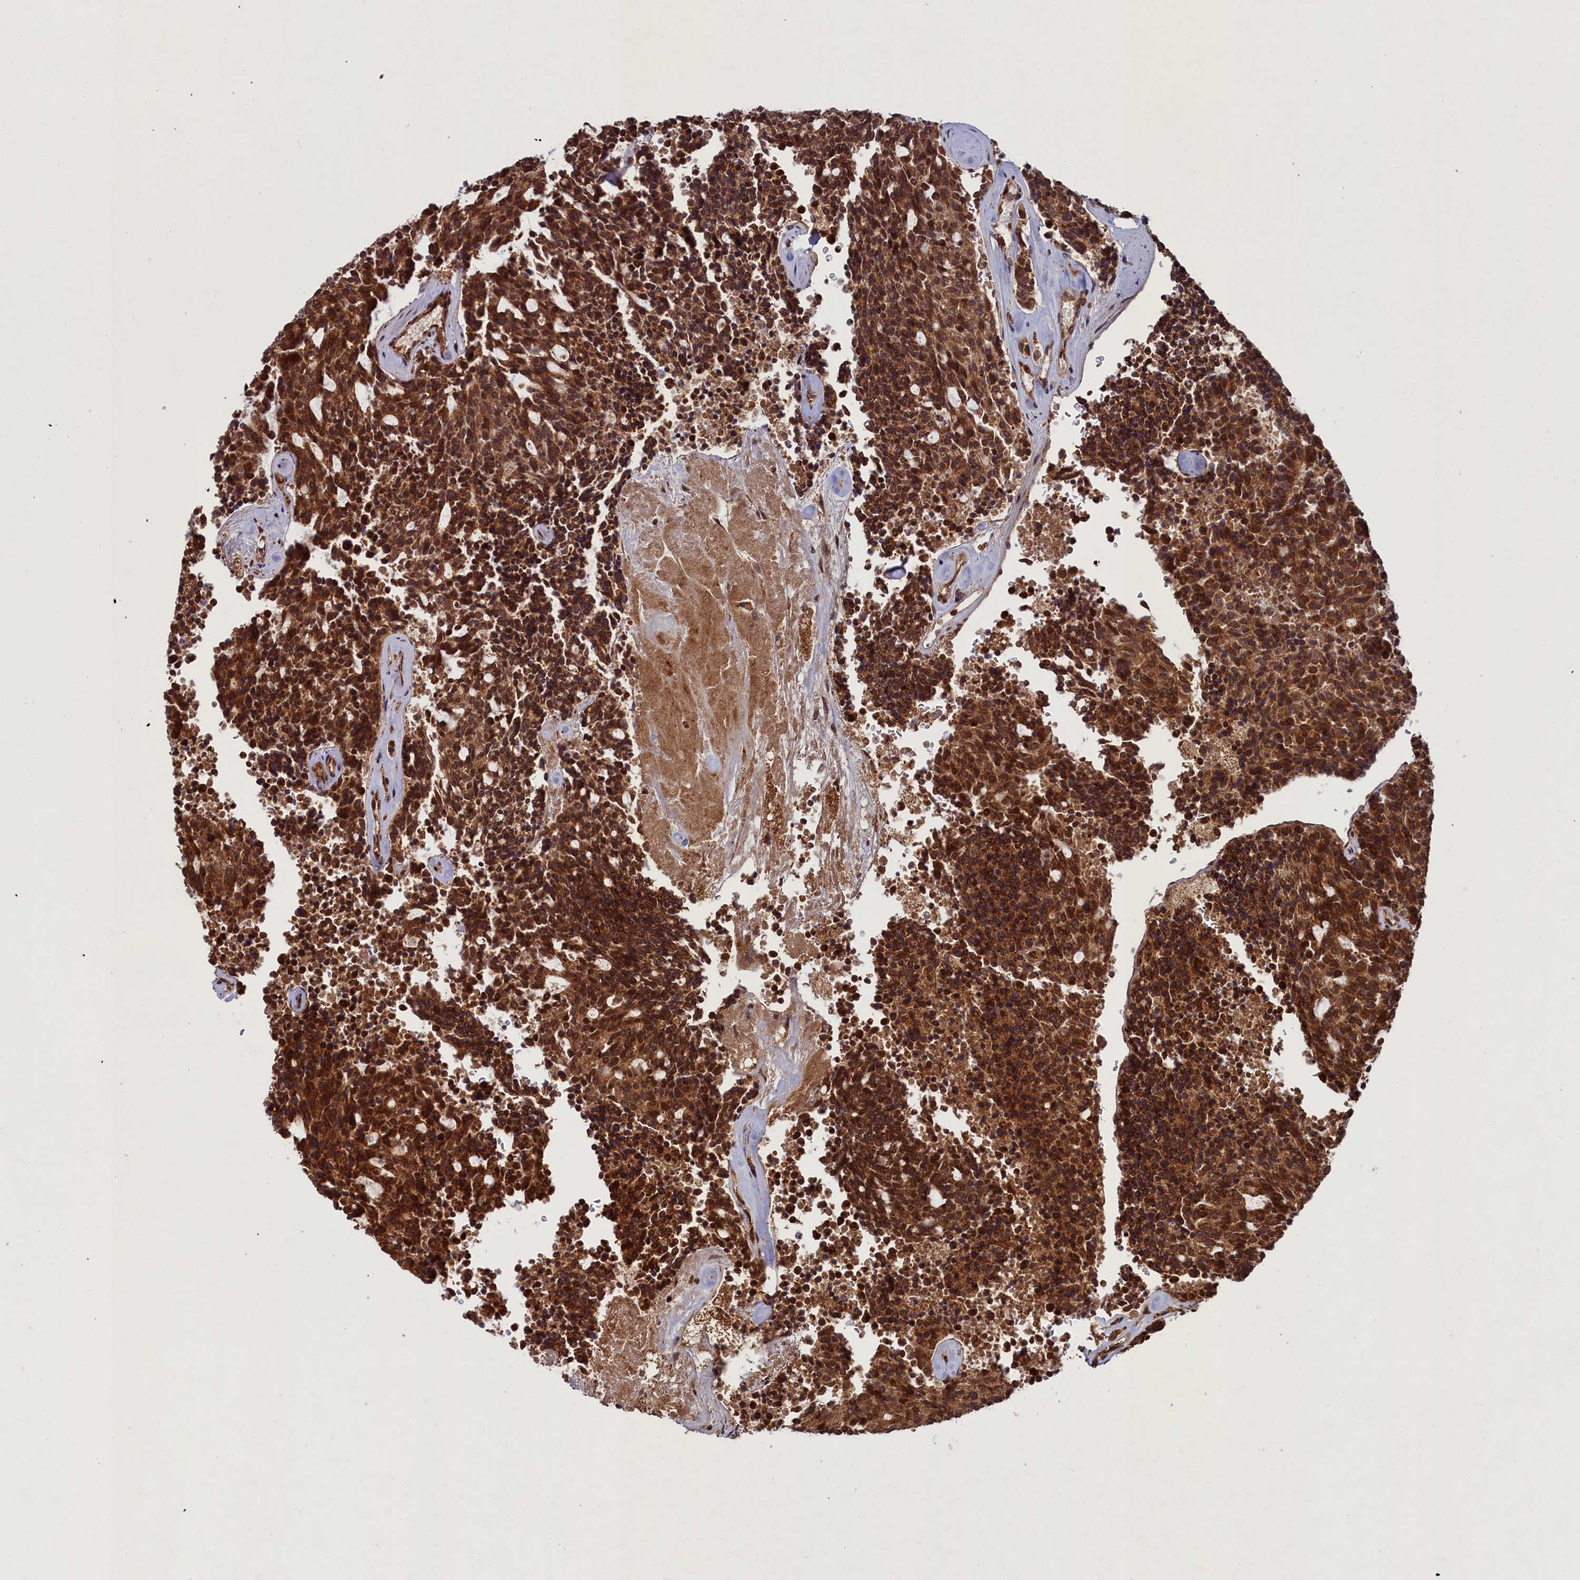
{"staining": {"intensity": "strong", "quantity": ">75%", "location": "cytoplasmic/membranous,nuclear"}, "tissue": "carcinoid", "cell_type": "Tumor cells", "image_type": "cancer", "snomed": [{"axis": "morphology", "description": "Carcinoid, malignant, NOS"}, {"axis": "topography", "description": "Pancreas"}], "caption": "Immunohistochemical staining of human carcinoid reveals strong cytoplasmic/membranous and nuclear protein positivity in approximately >75% of tumor cells.", "gene": "NAE1", "patient": {"sex": "female", "age": 54}}